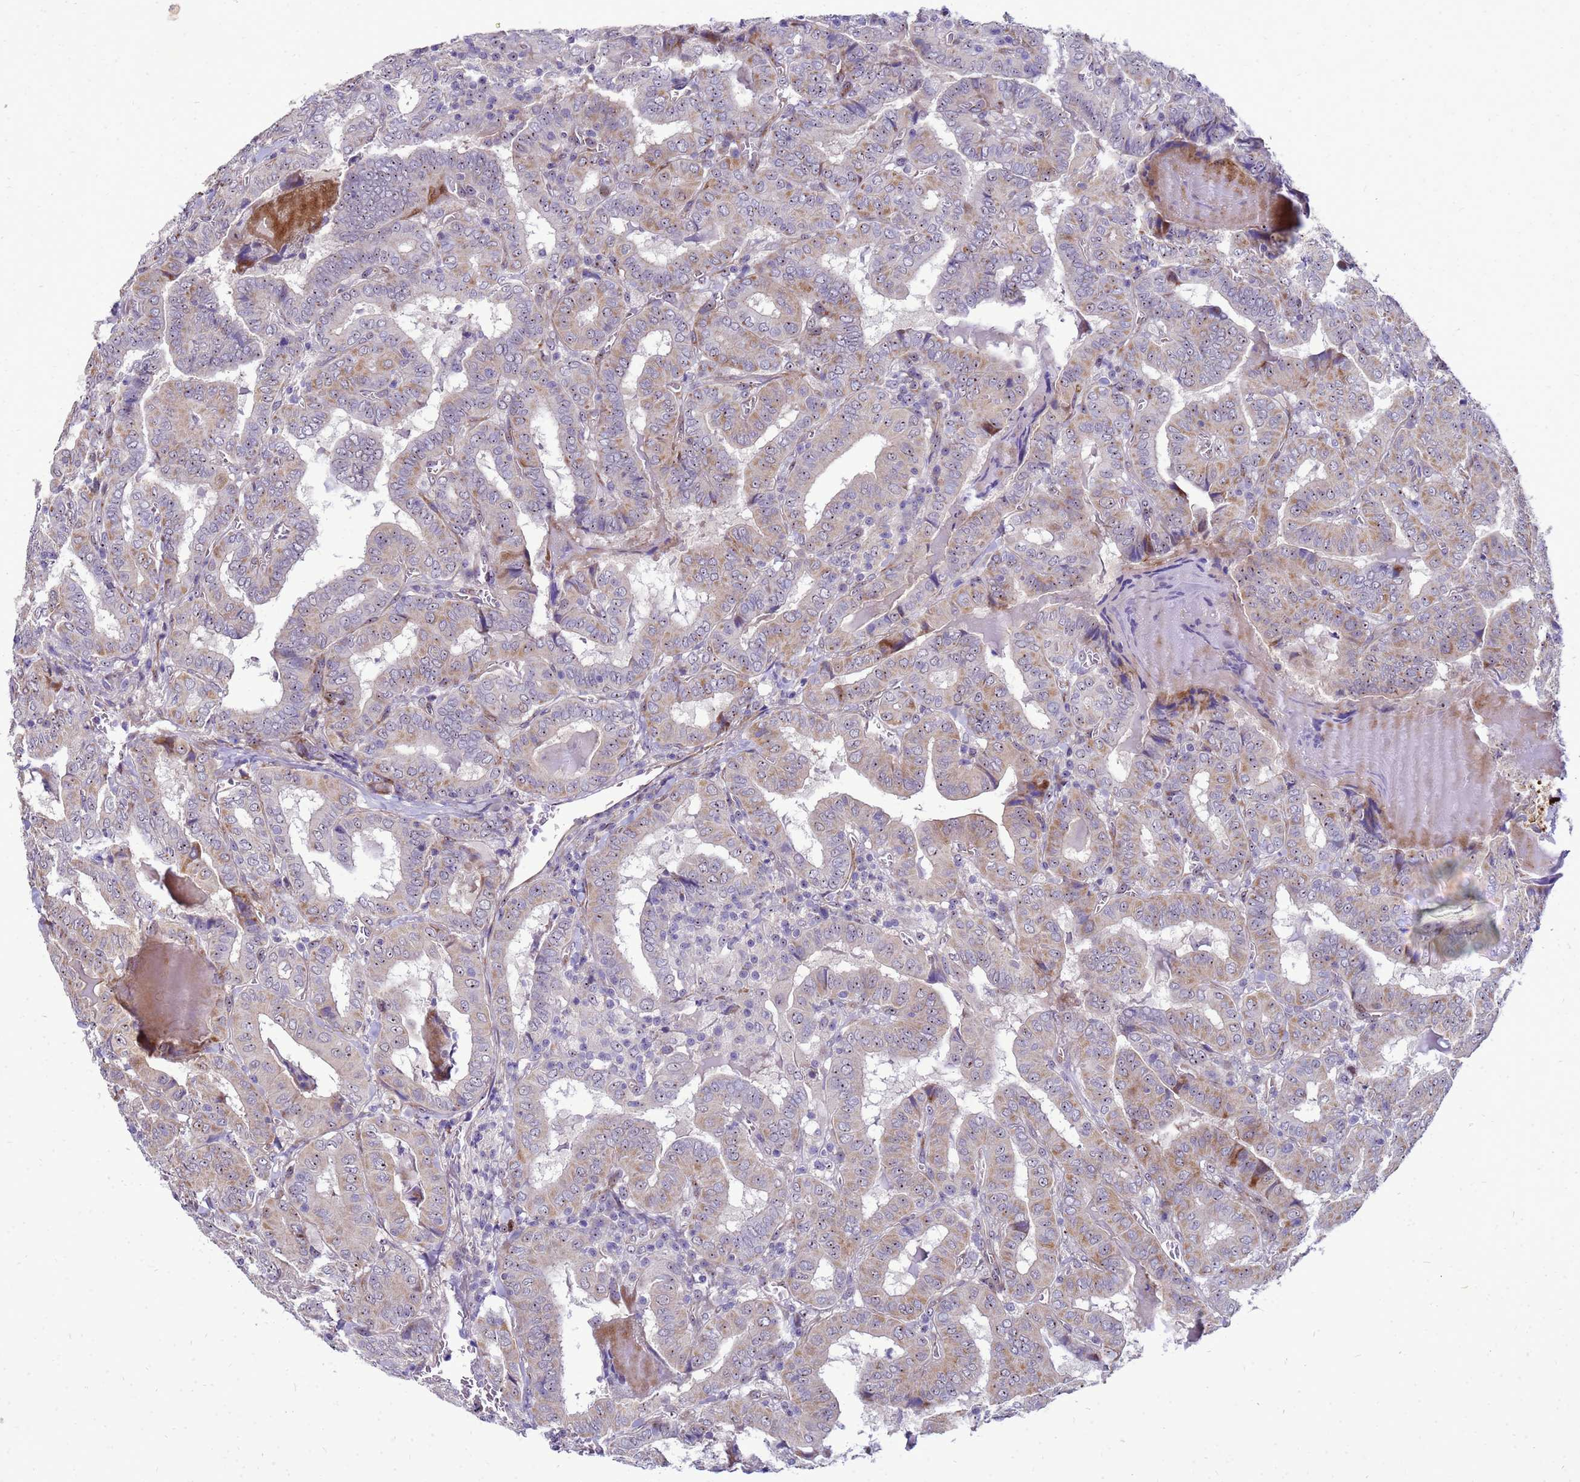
{"staining": {"intensity": "weak", "quantity": "25%-75%", "location": "cytoplasmic/membranous"}, "tissue": "thyroid cancer", "cell_type": "Tumor cells", "image_type": "cancer", "snomed": [{"axis": "morphology", "description": "Papillary adenocarcinoma, NOS"}, {"axis": "topography", "description": "Thyroid gland"}], "caption": "Tumor cells exhibit low levels of weak cytoplasmic/membranous positivity in about 25%-75% of cells in papillary adenocarcinoma (thyroid). (Stains: DAB (3,3'-diaminobenzidine) in brown, nuclei in blue, Microscopy: brightfield microscopy at high magnification).", "gene": "RSPO1", "patient": {"sex": "female", "age": 72}}